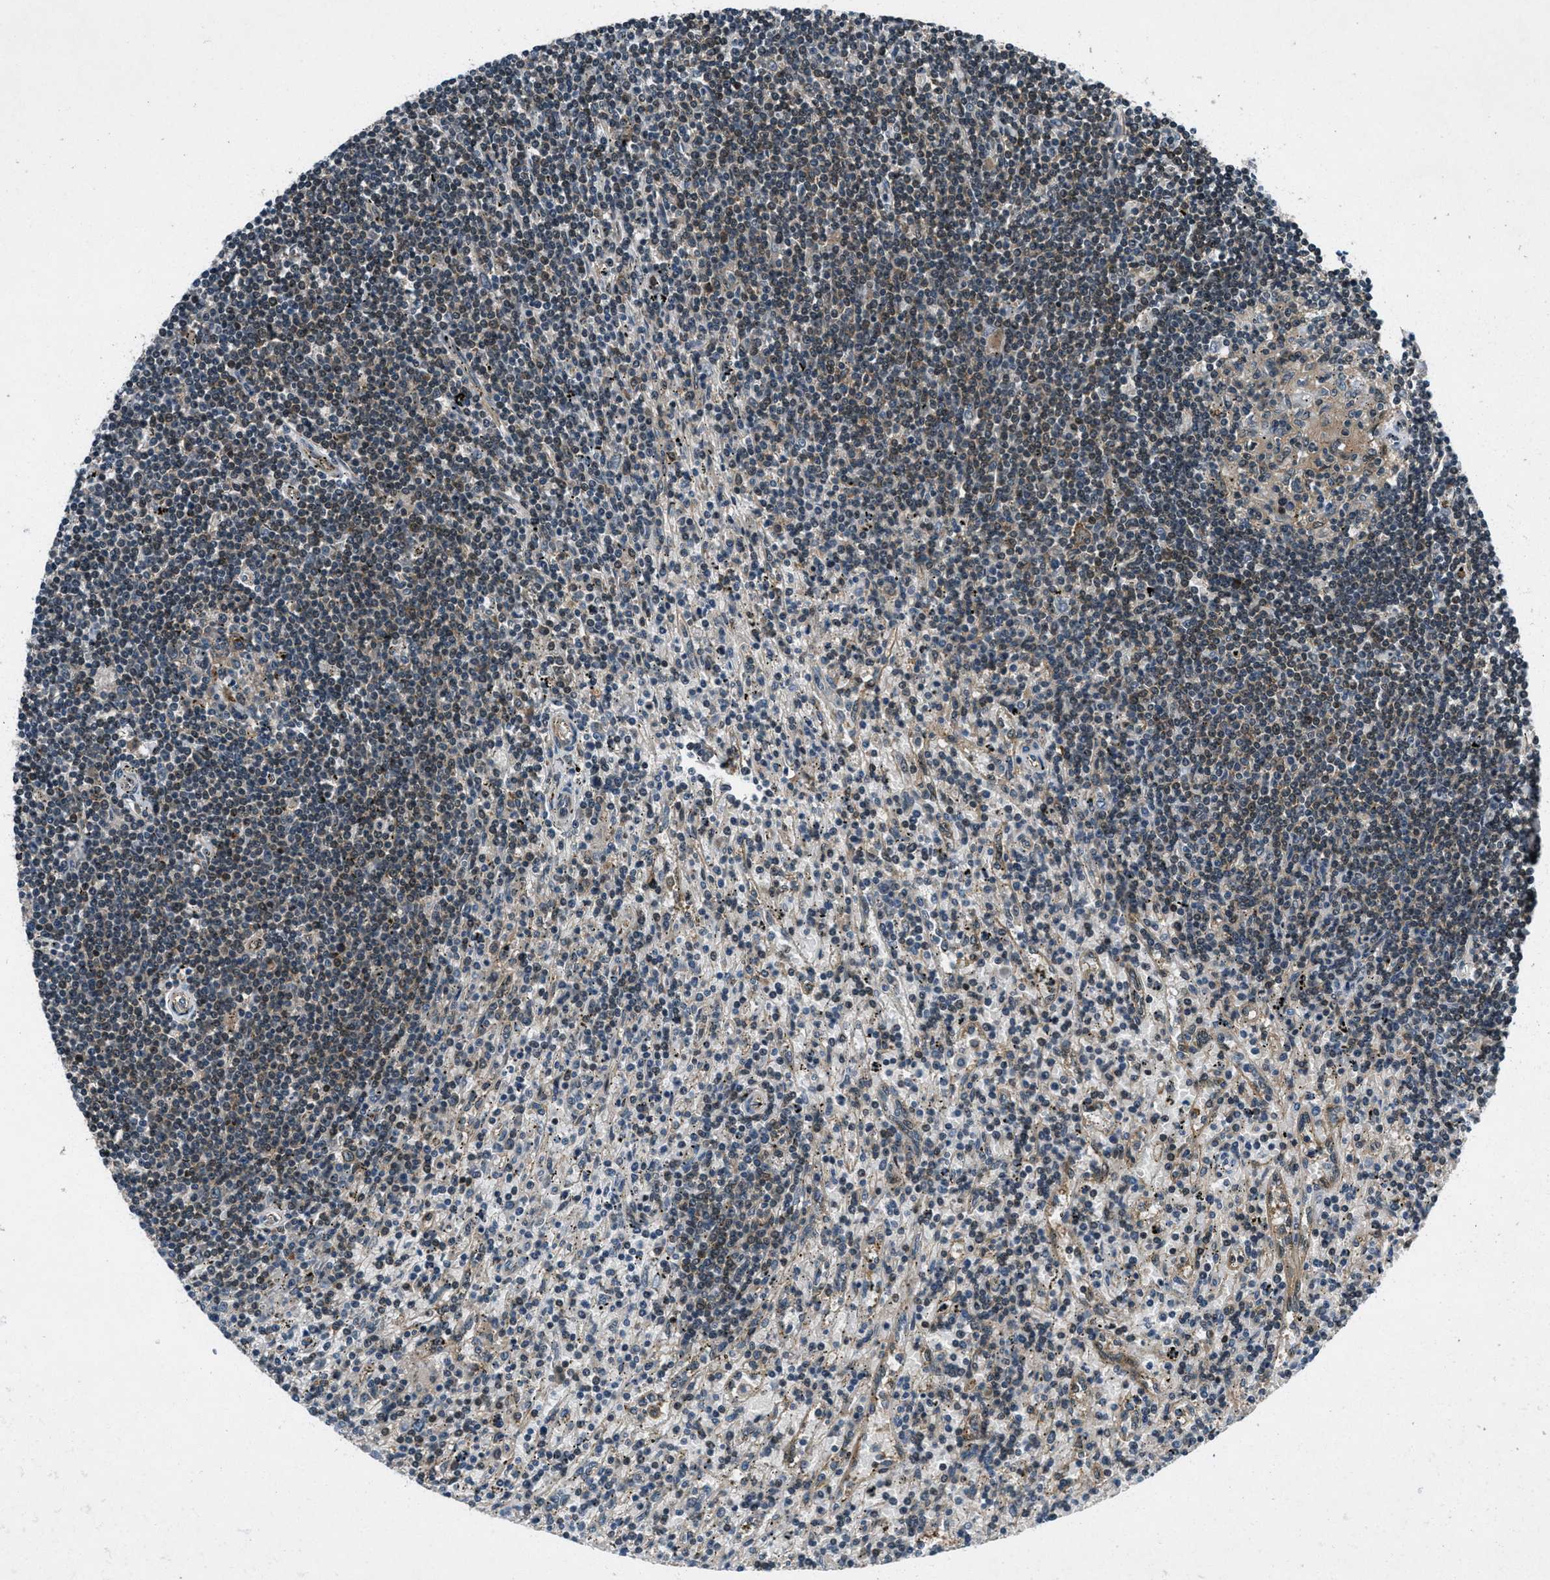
{"staining": {"intensity": "weak", "quantity": ">75%", "location": "cytoplasmic/membranous"}, "tissue": "lymphoma", "cell_type": "Tumor cells", "image_type": "cancer", "snomed": [{"axis": "morphology", "description": "Malignant lymphoma, non-Hodgkin's type, Low grade"}, {"axis": "topography", "description": "Spleen"}], "caption": "Weak cytoplasmic/membranous expression is identified in approximately >75% of tumor cells in malignant lymphoma, non-Hodgkin's type (low-grade). (DAB = brown stain, brightfield microscopy at high magnification).", "gene": "EPSTI1", "patient": {"sex": "male", "age": 76}}